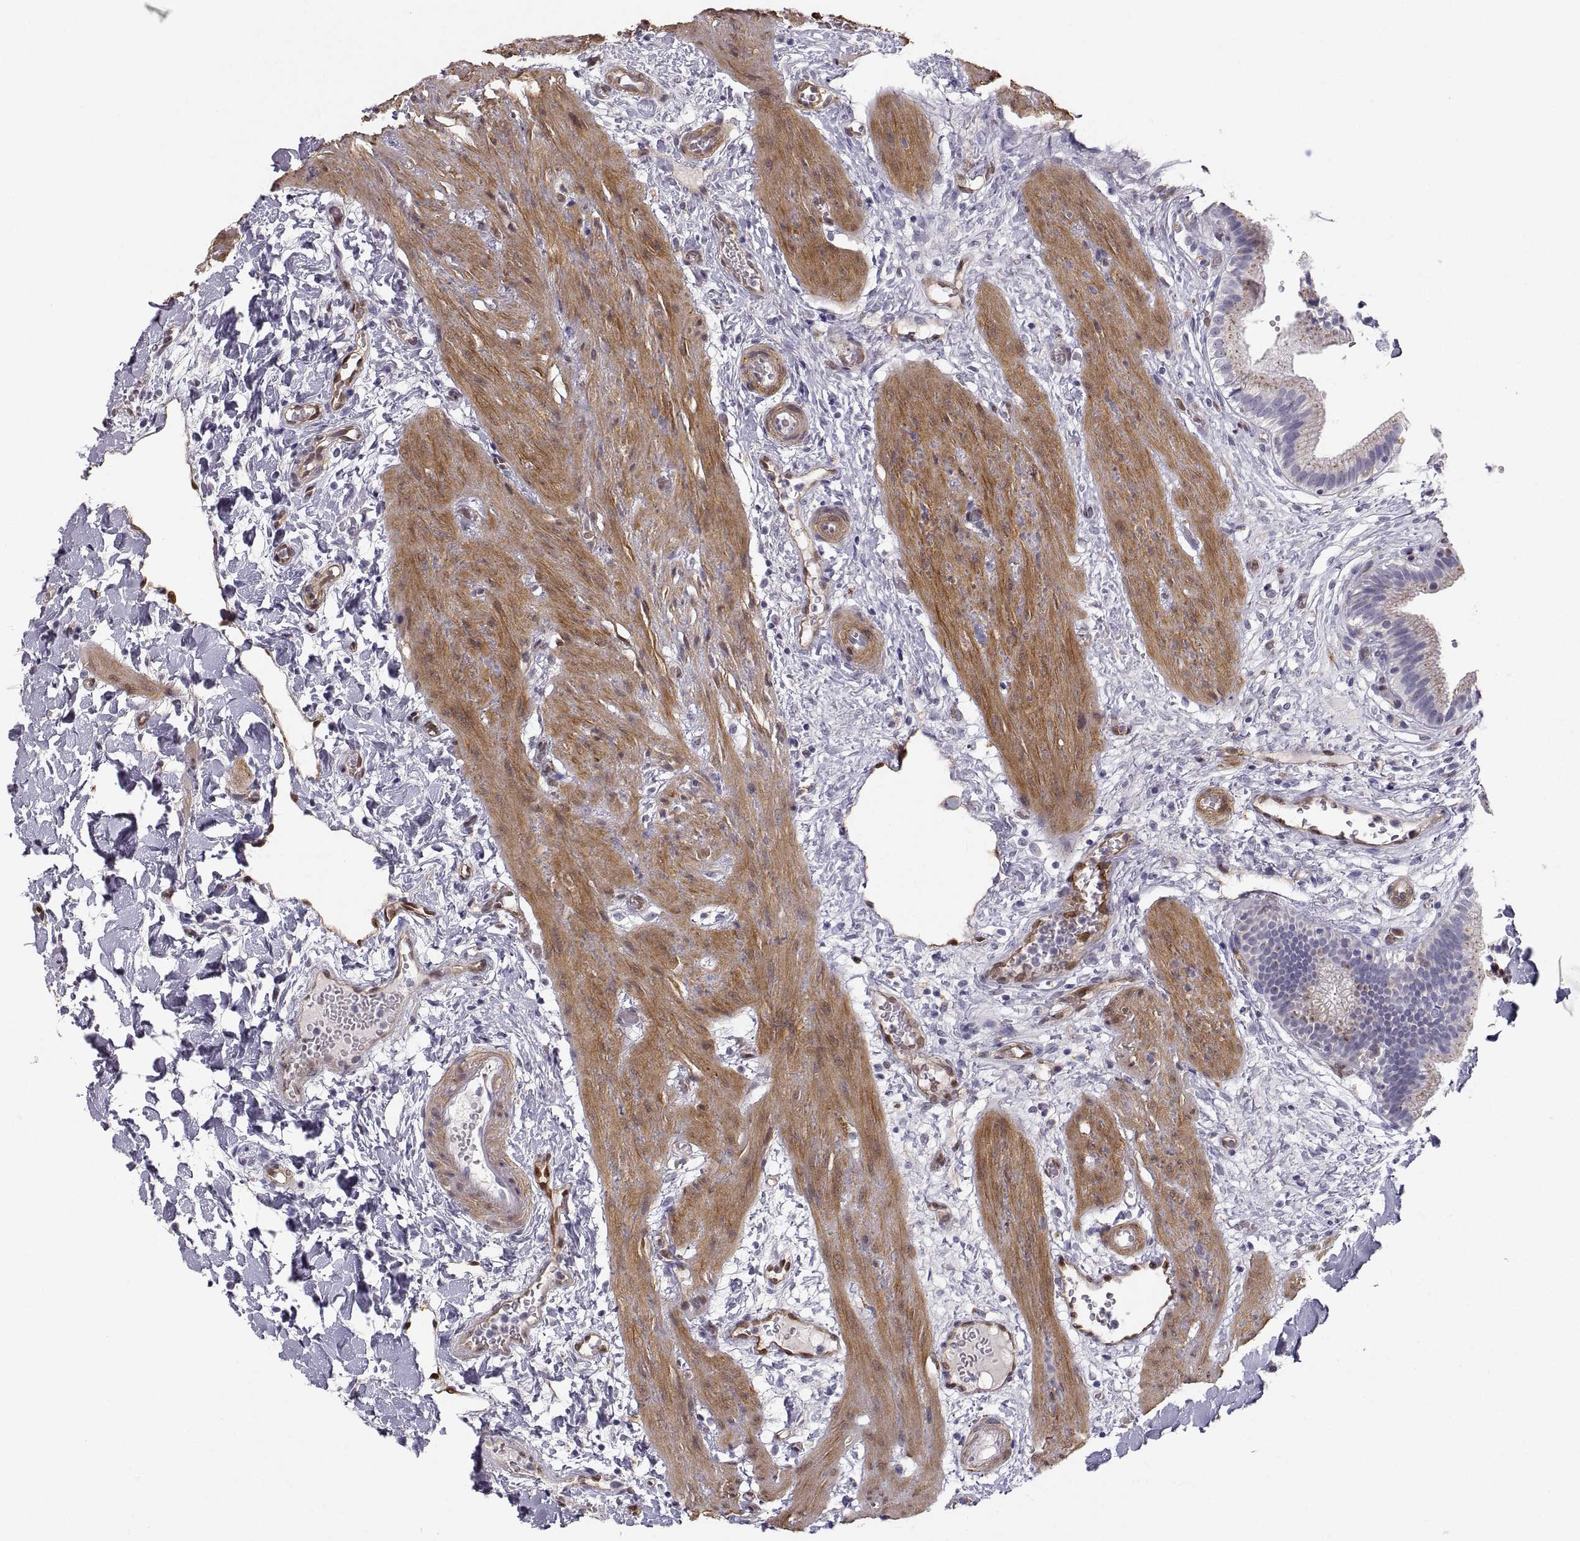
{"staining": {"intensity": "weak", "quantity": "<25%", "location": "cytoplasmic/membranous"}, "tissue": "gallbladder", "cell_type": "Glandular cells", "image_type": "normal", "snomed": [{"axis": "morphology", "description": "Normal tissue, NOS"}, {"axis": "topography", "description": "Gallbladder"}], "caption": "DAB immunohistochemical staining of unremarkable gallbladder demonstrates no significant positivity in glandular cells. (Immunohistochemistry (ihc), brightfield microscopy, high magnification).", "gene": "PGM5", "patient": {"sex": "female", "age": 24}}